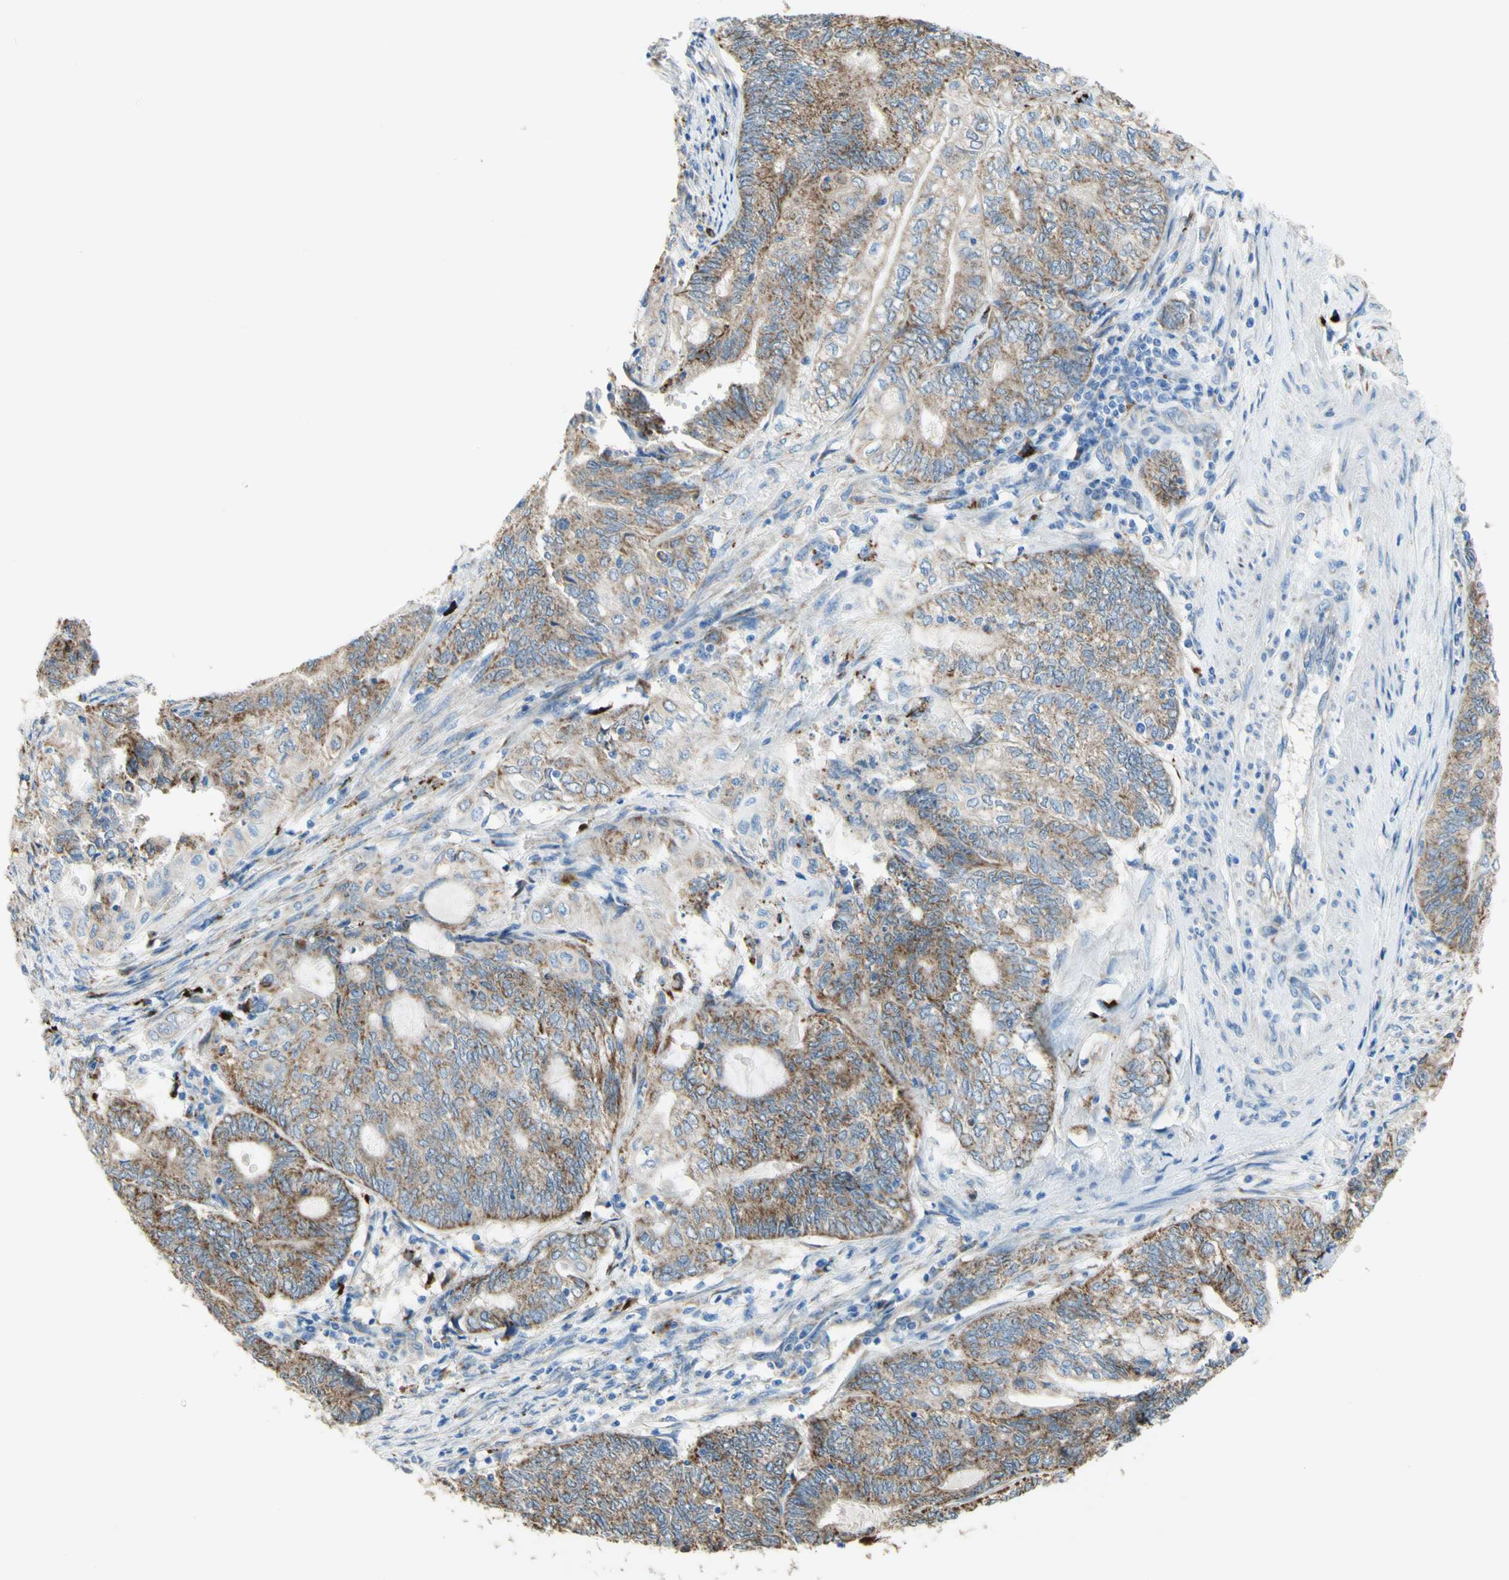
{"staining": {"intensity": "moderate", "quantity": "25%-75%", "location": "cytoplasmic/membranous"}, "tissue": "endometrial cancer", "cell_type": "Tumor cells", "image_type": "cancer", "snomed": [{"axis": "morphology", "description": "Adenocarcinoma, NOS"}, {"axis": "topography", "description": "Uterus"}, {"axis": "topography", "description": "Endometrium"}], "caption": "Immunohistochemistry (DAB) staining of human adenocarcinoma (endometrial) exhibits moderate cytoplasmic/membranous protein positivity in about 25%-75% of tumor cells.", "gene": "URB2", "patient": {"sex": "female", "age": 70}}